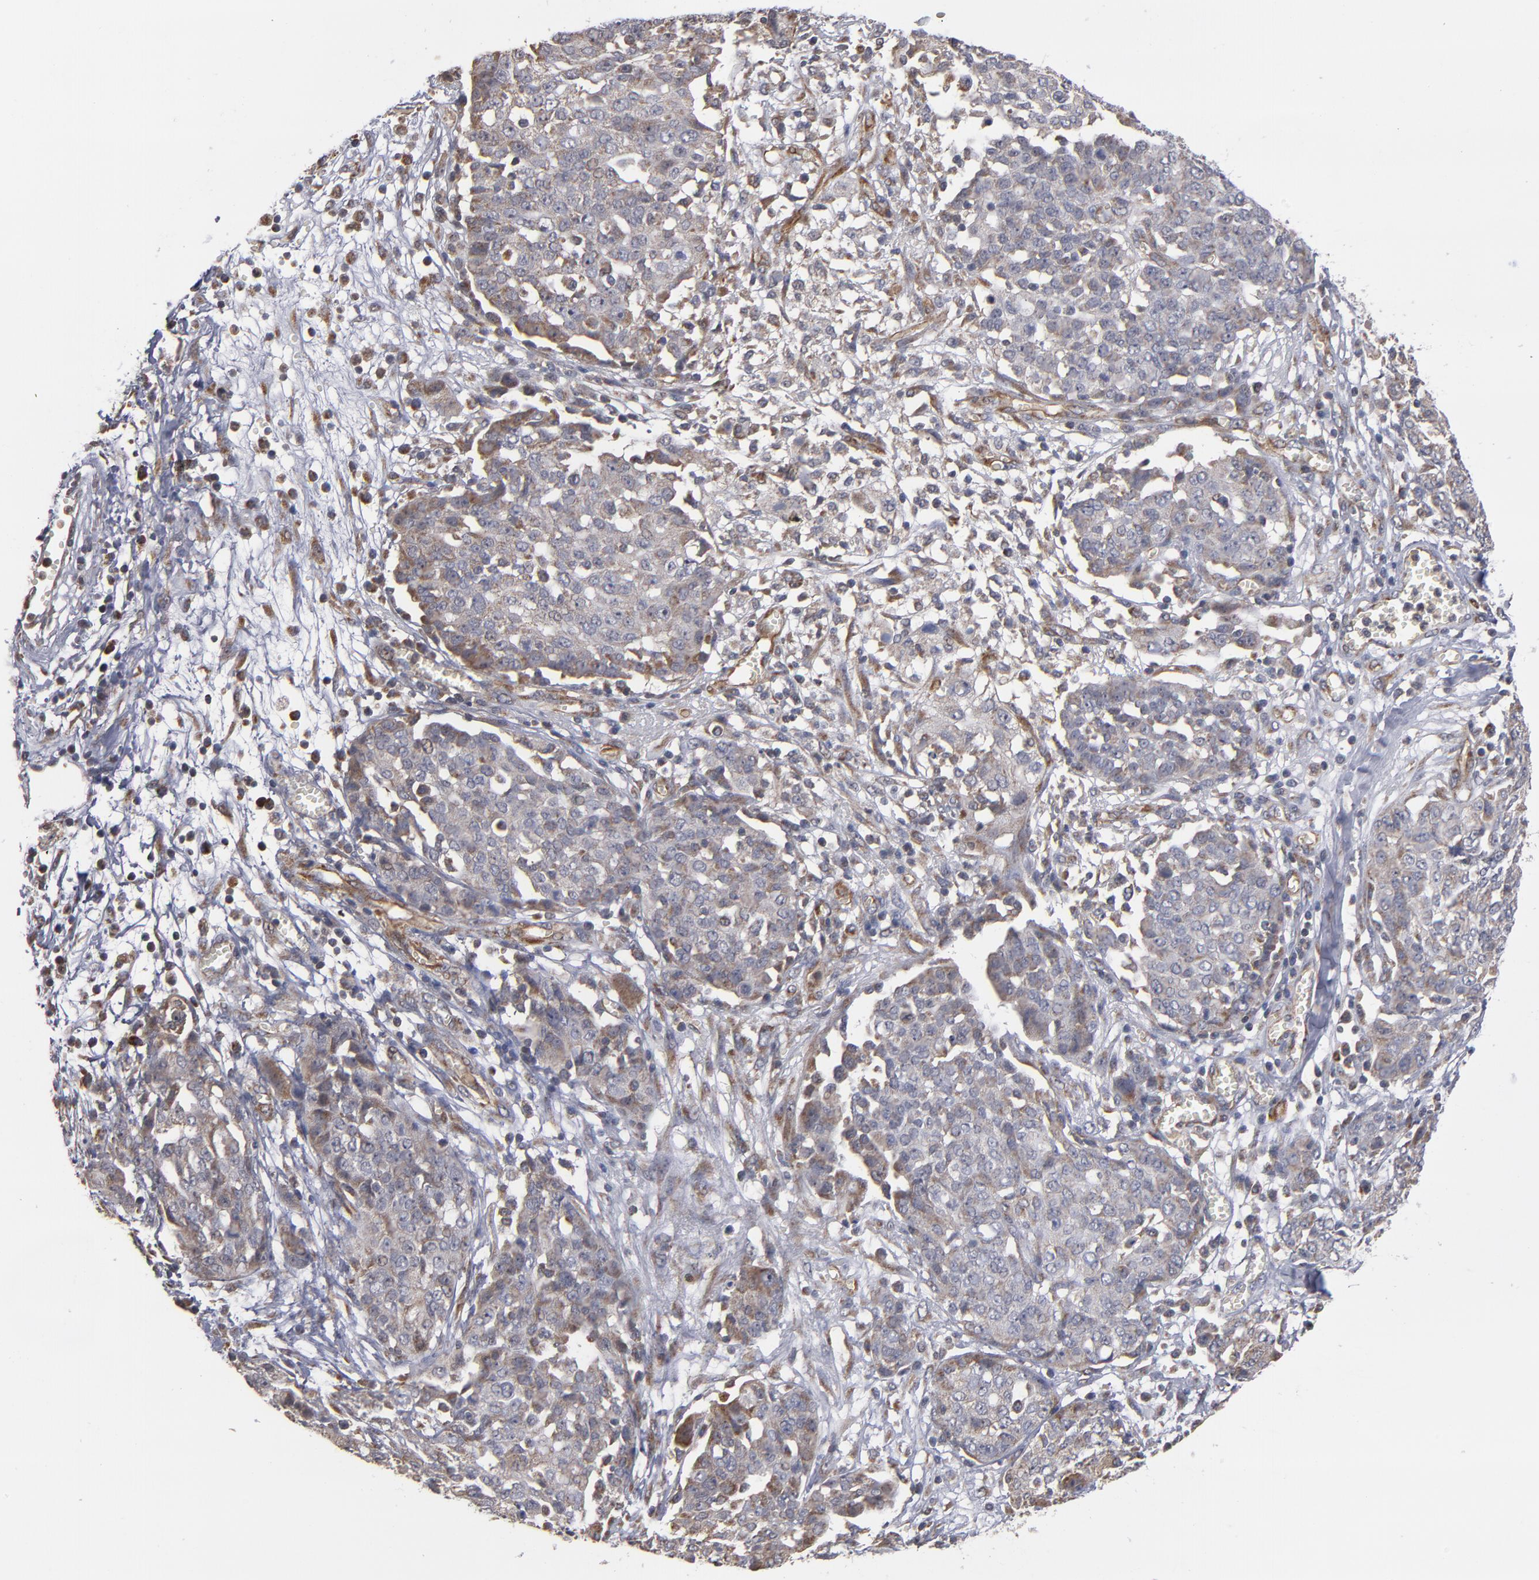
{"staining": {"intensity": "weak", "quantity": ">75%", "location": "cytoplasmic/membranous"}, "tissue": "ovarian cancer", "cell_type": "Tumor cells", "image_type": "cancer", "snomed": [{"axis": "morphology", "description": "Cystadenocarcinoma, serous, NOS"}, {"axis": "topography", "description": "Soft tissue"}, {"axis": "topography", "description": "Ovary"}], "caption": "The image reveals immunohistochemical staining of serous cystadenocarcinoma (ovarian). There is weak cytoplasmic/membranous expression is appreciated in approximately >75% of tumor cells.", "gene": "MIPOL1", "patient": {"sex": "female", "age": 57}}